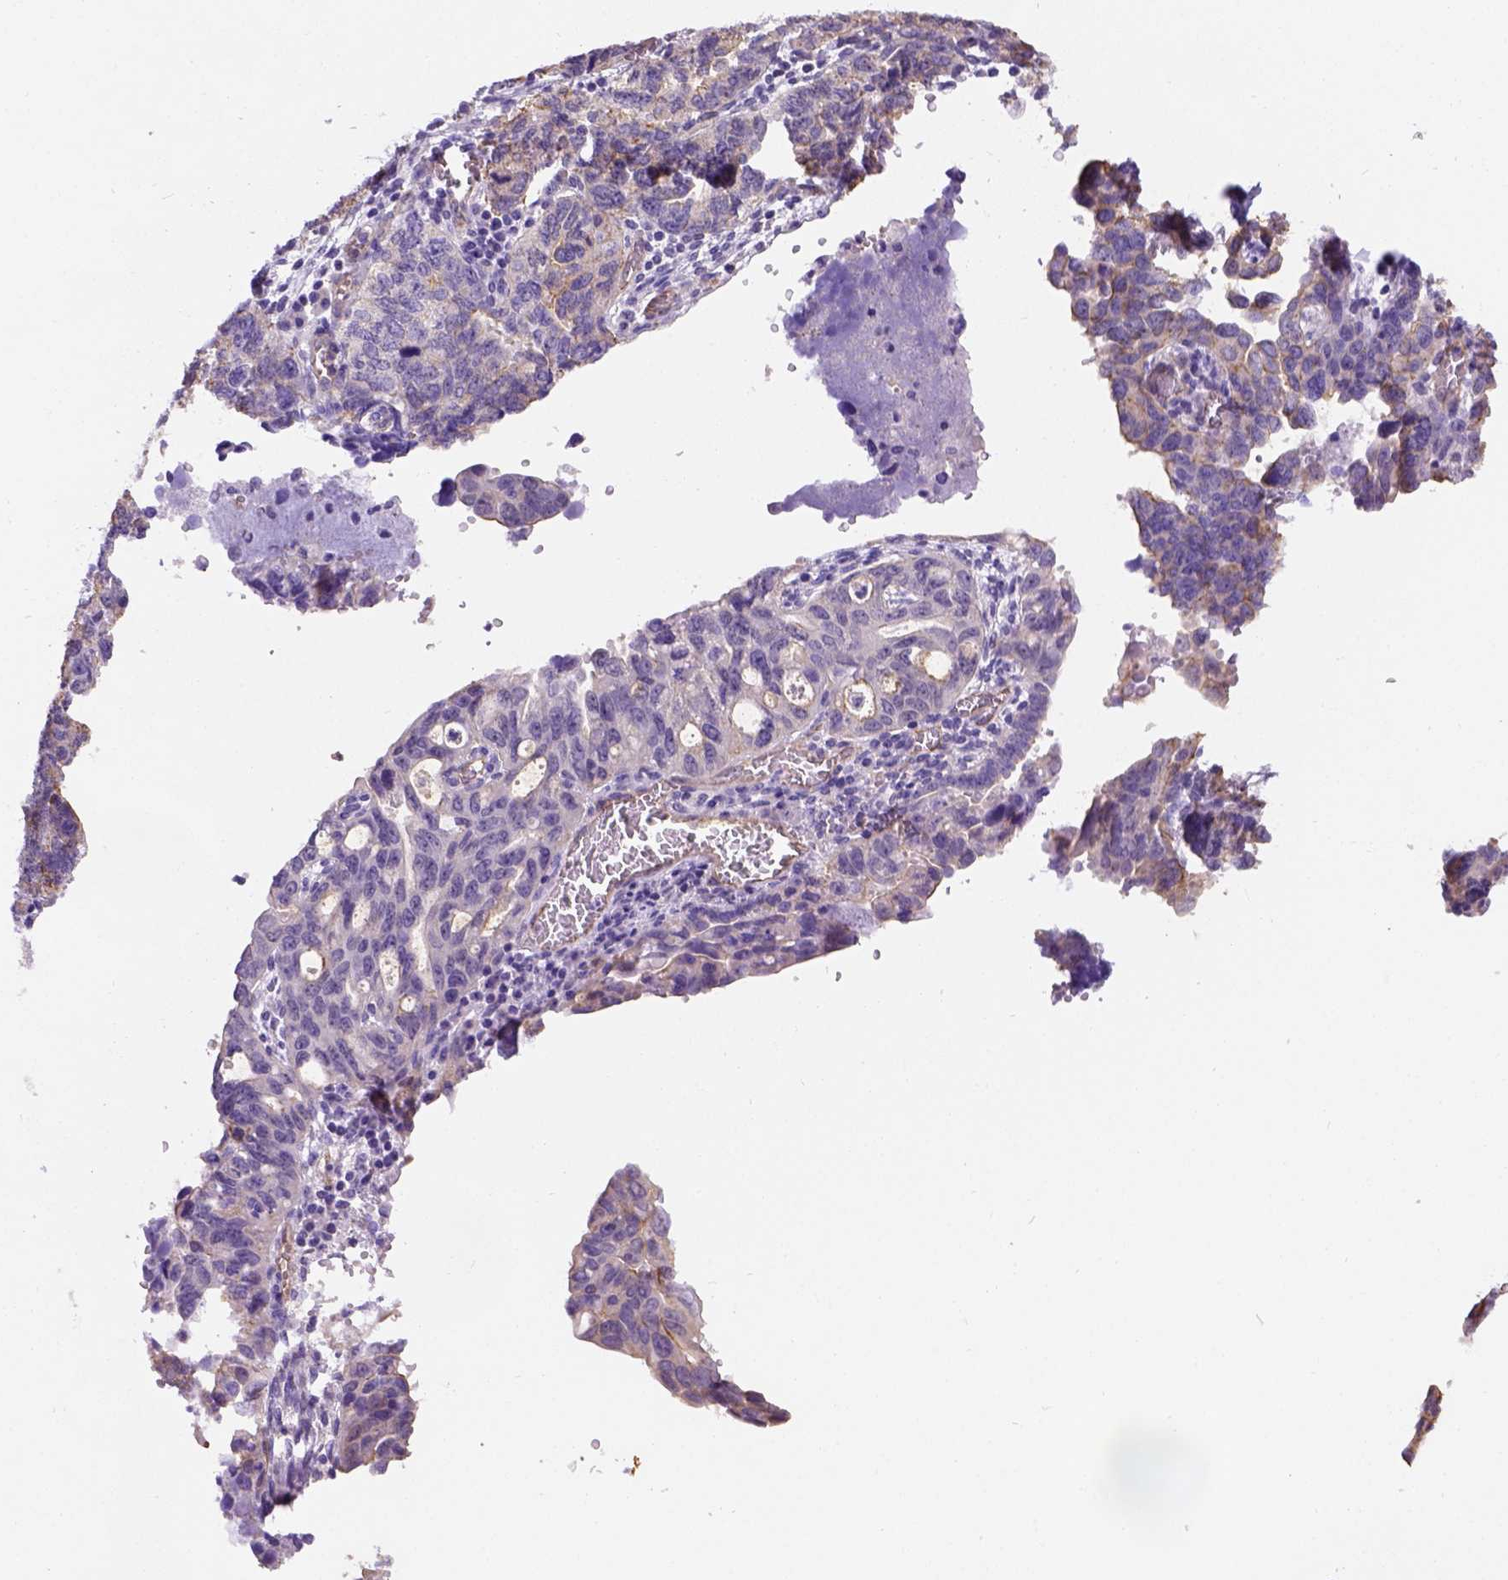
{"staining": {"intensity": "weak", "quantity": "25%-75%", "location": "cytoplasmic/membranous"}, "tissue": "ovarian cancer", "cell_type": "Tumor cells", "image_type": "cancer", "snomed": [{"axis": "morphology", "description": "Cystadenocarcinoma, serous, NOS"}, {"axis": "topography", "description": "Ovary"}], "caption": "Human ovarian cancer (serous cystadenocarcinoma) stained for a protein (brown) exhibits weak cytoplasmic/membranous positive positivity in approximately 25%-75% of tumor cells.", "gene": "PHF7", "patient": {"sex": "female", "age": 69}}